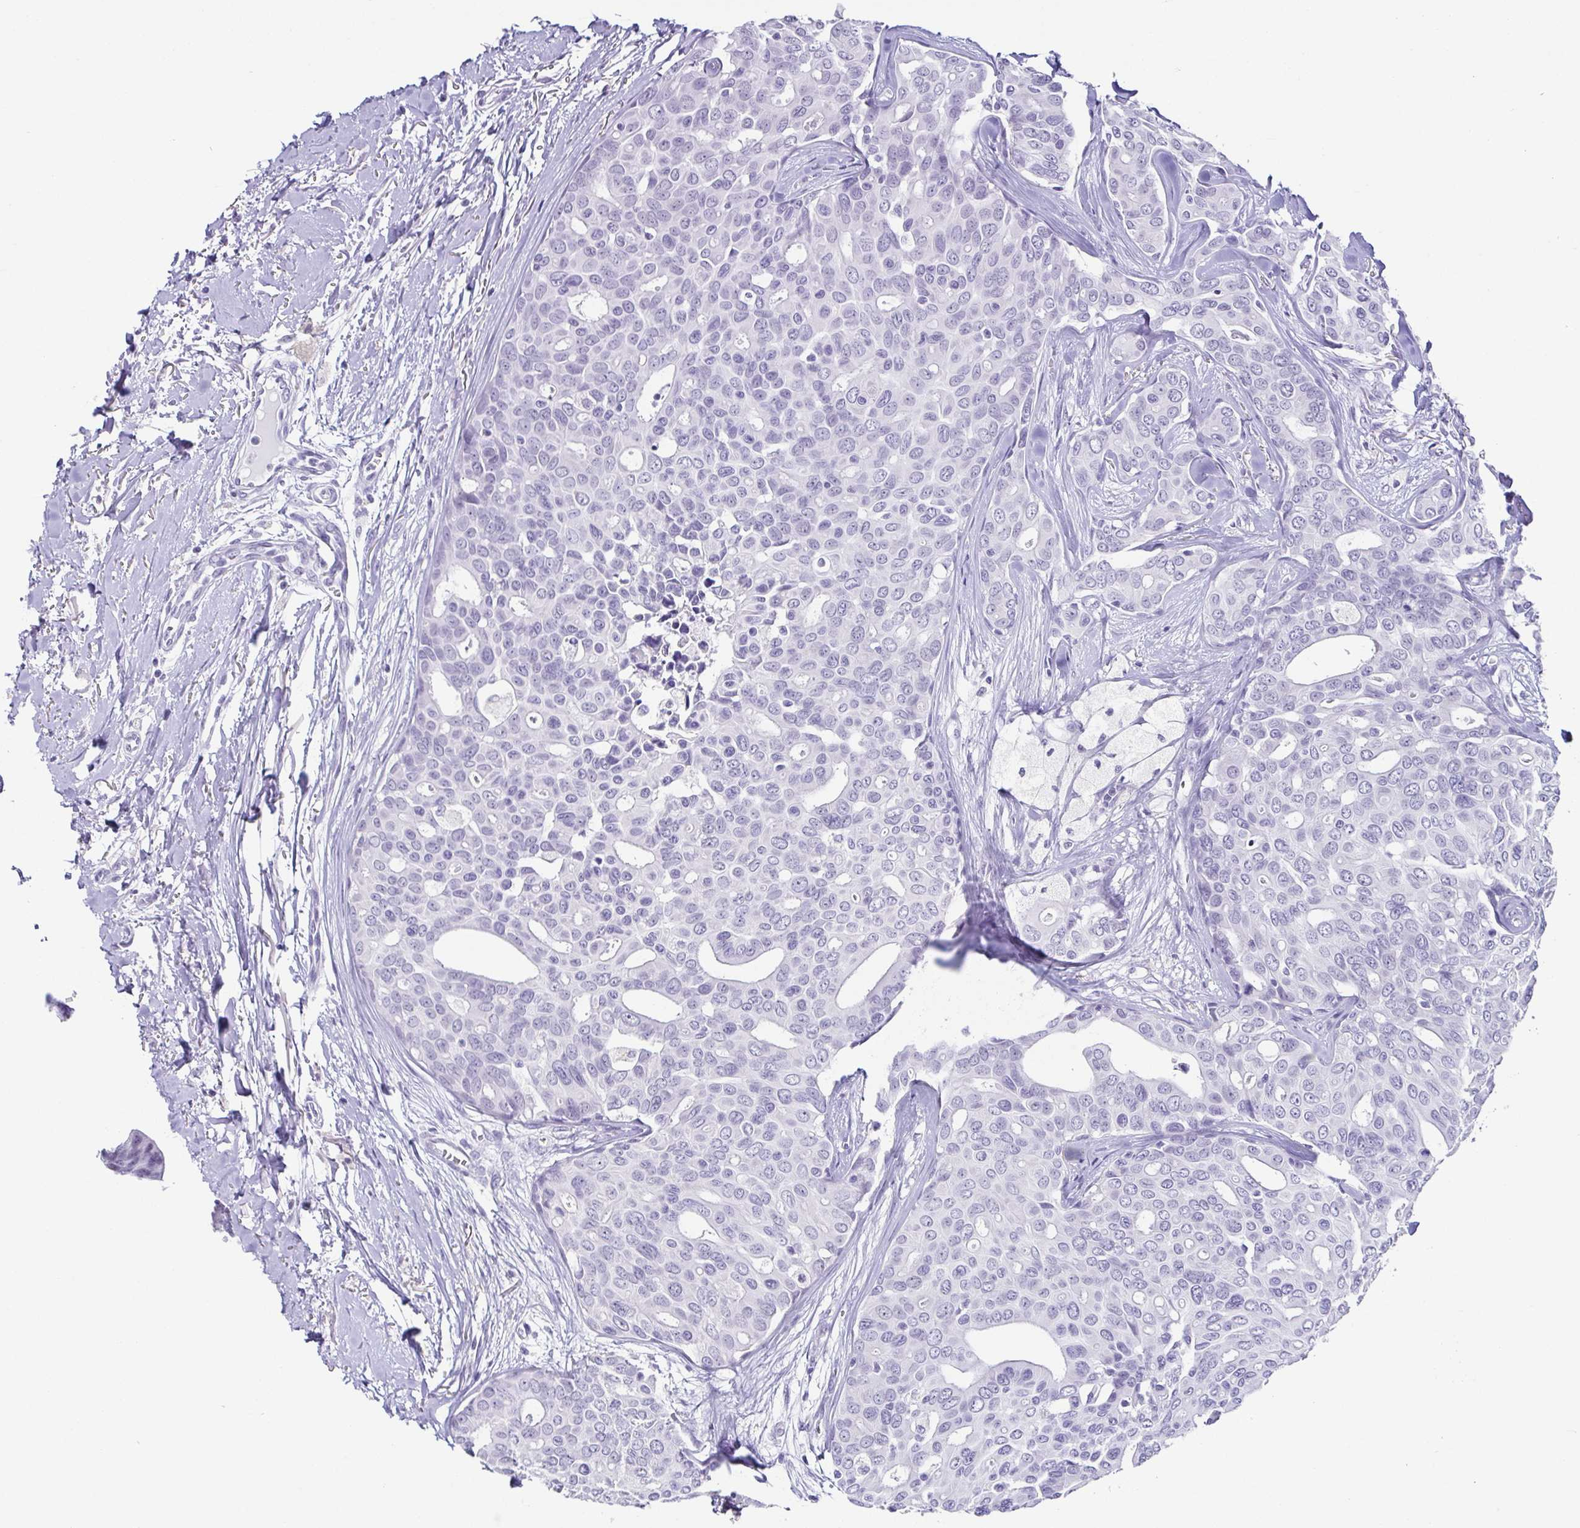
{"staining": {"intensity": "negative", "quantity": "none", "location": "none"}, "tissue": "breast cancer", "cell_type": "Tumor cells", "image_type": "cancer", "snomed": [{"axis": "morphology", "description": "Duct carcinoma"}, {"axis": "topography", "description": "Breast"}], "caption": "Breast cancer stained for a protein using immunohistochemistry exhibits no staining tumor cells.", "gene": "ESX1", "patient": {"sex": "female", "age": 54}}